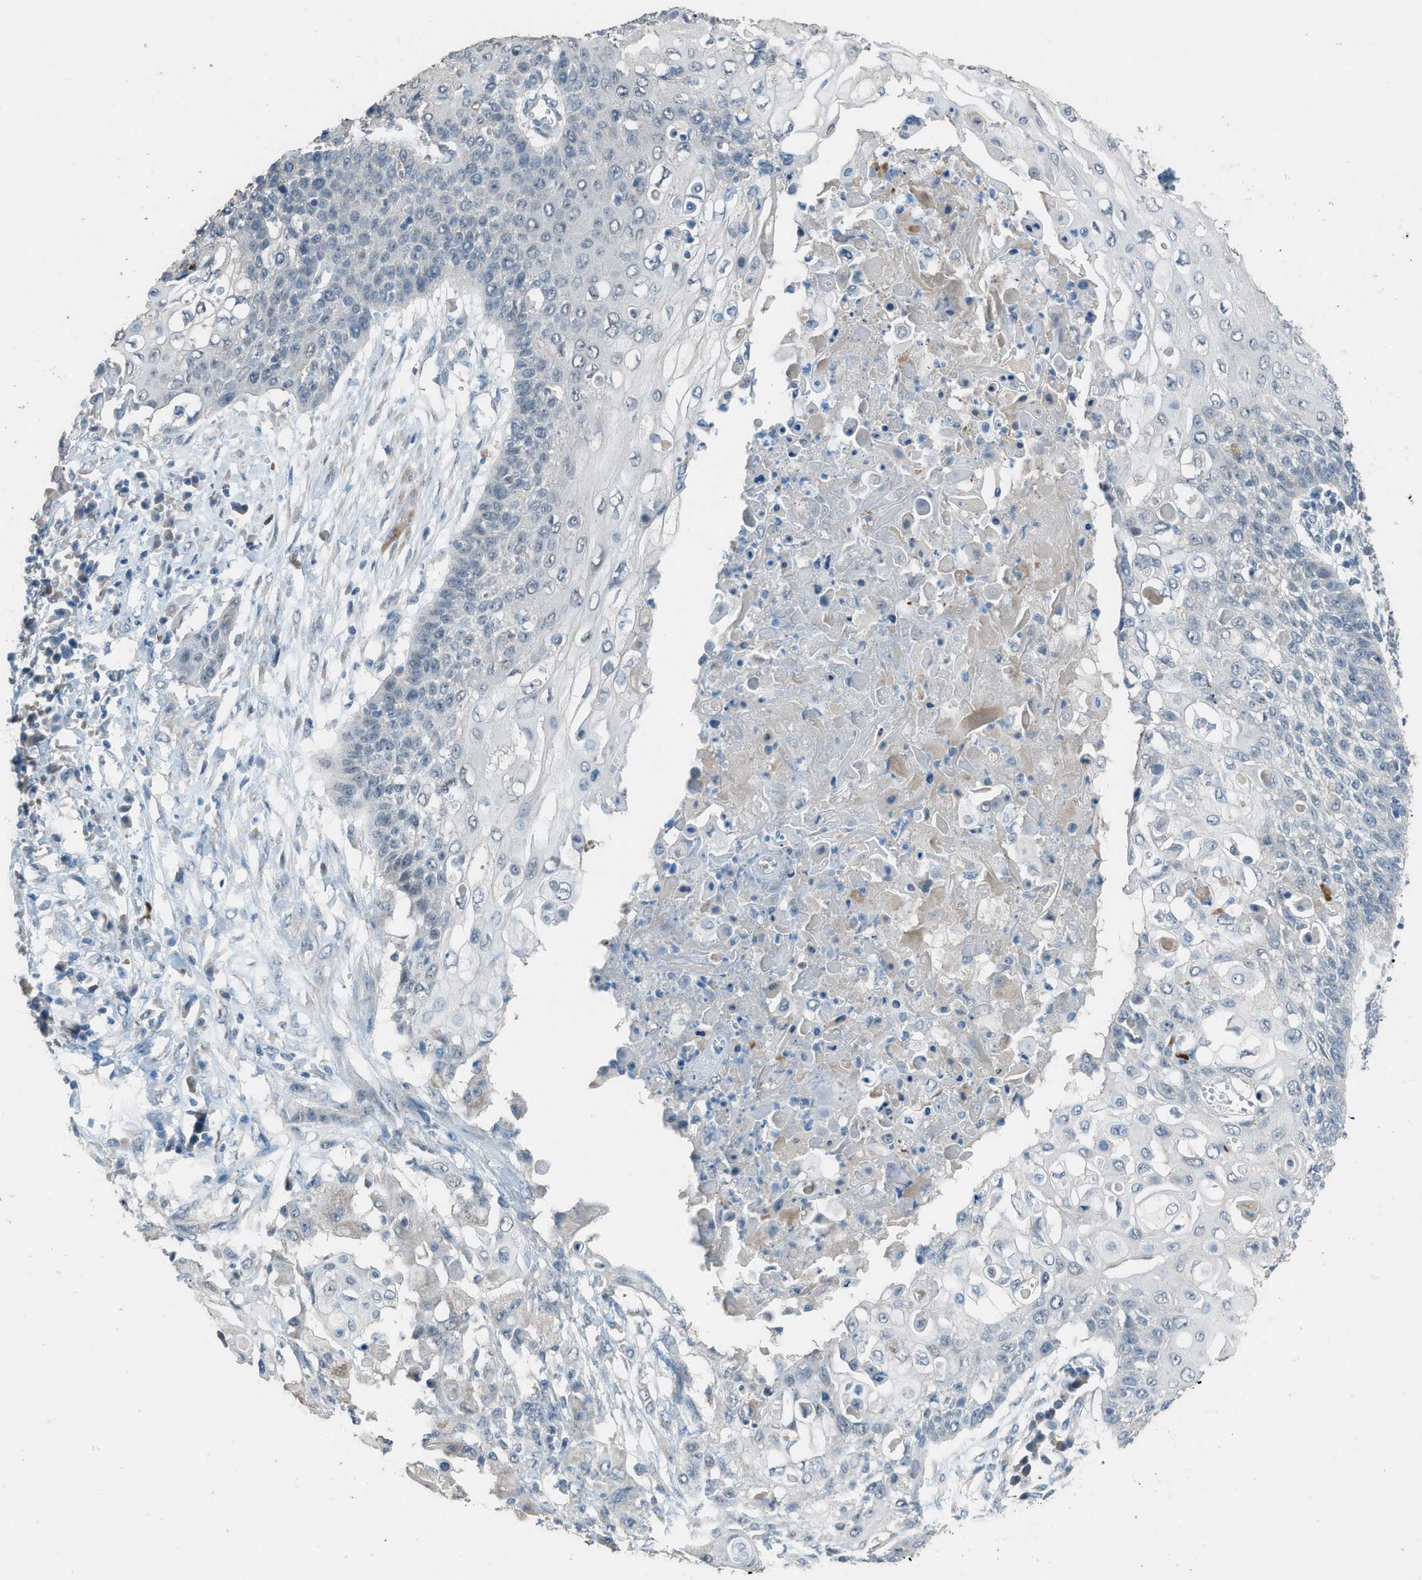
{"staining": {"intensity": "negative", "quantity": "none", "location": "none"}, "tissue": "cervical cancer", "cell_type": "Tumor cells", "image_type": "cancer", "snomed": [{"axis": "morphology", "description": "Squamous cell carcinoma, NOS"}, {"axis": "topography", "description": "Cervix"}], "caption": "Cervical cancer was stained to show a protein in brown. There is no significant positivity in tumor cells.", "gene": "TIMD4", "patient": {"sex": "female", "age": 39}}